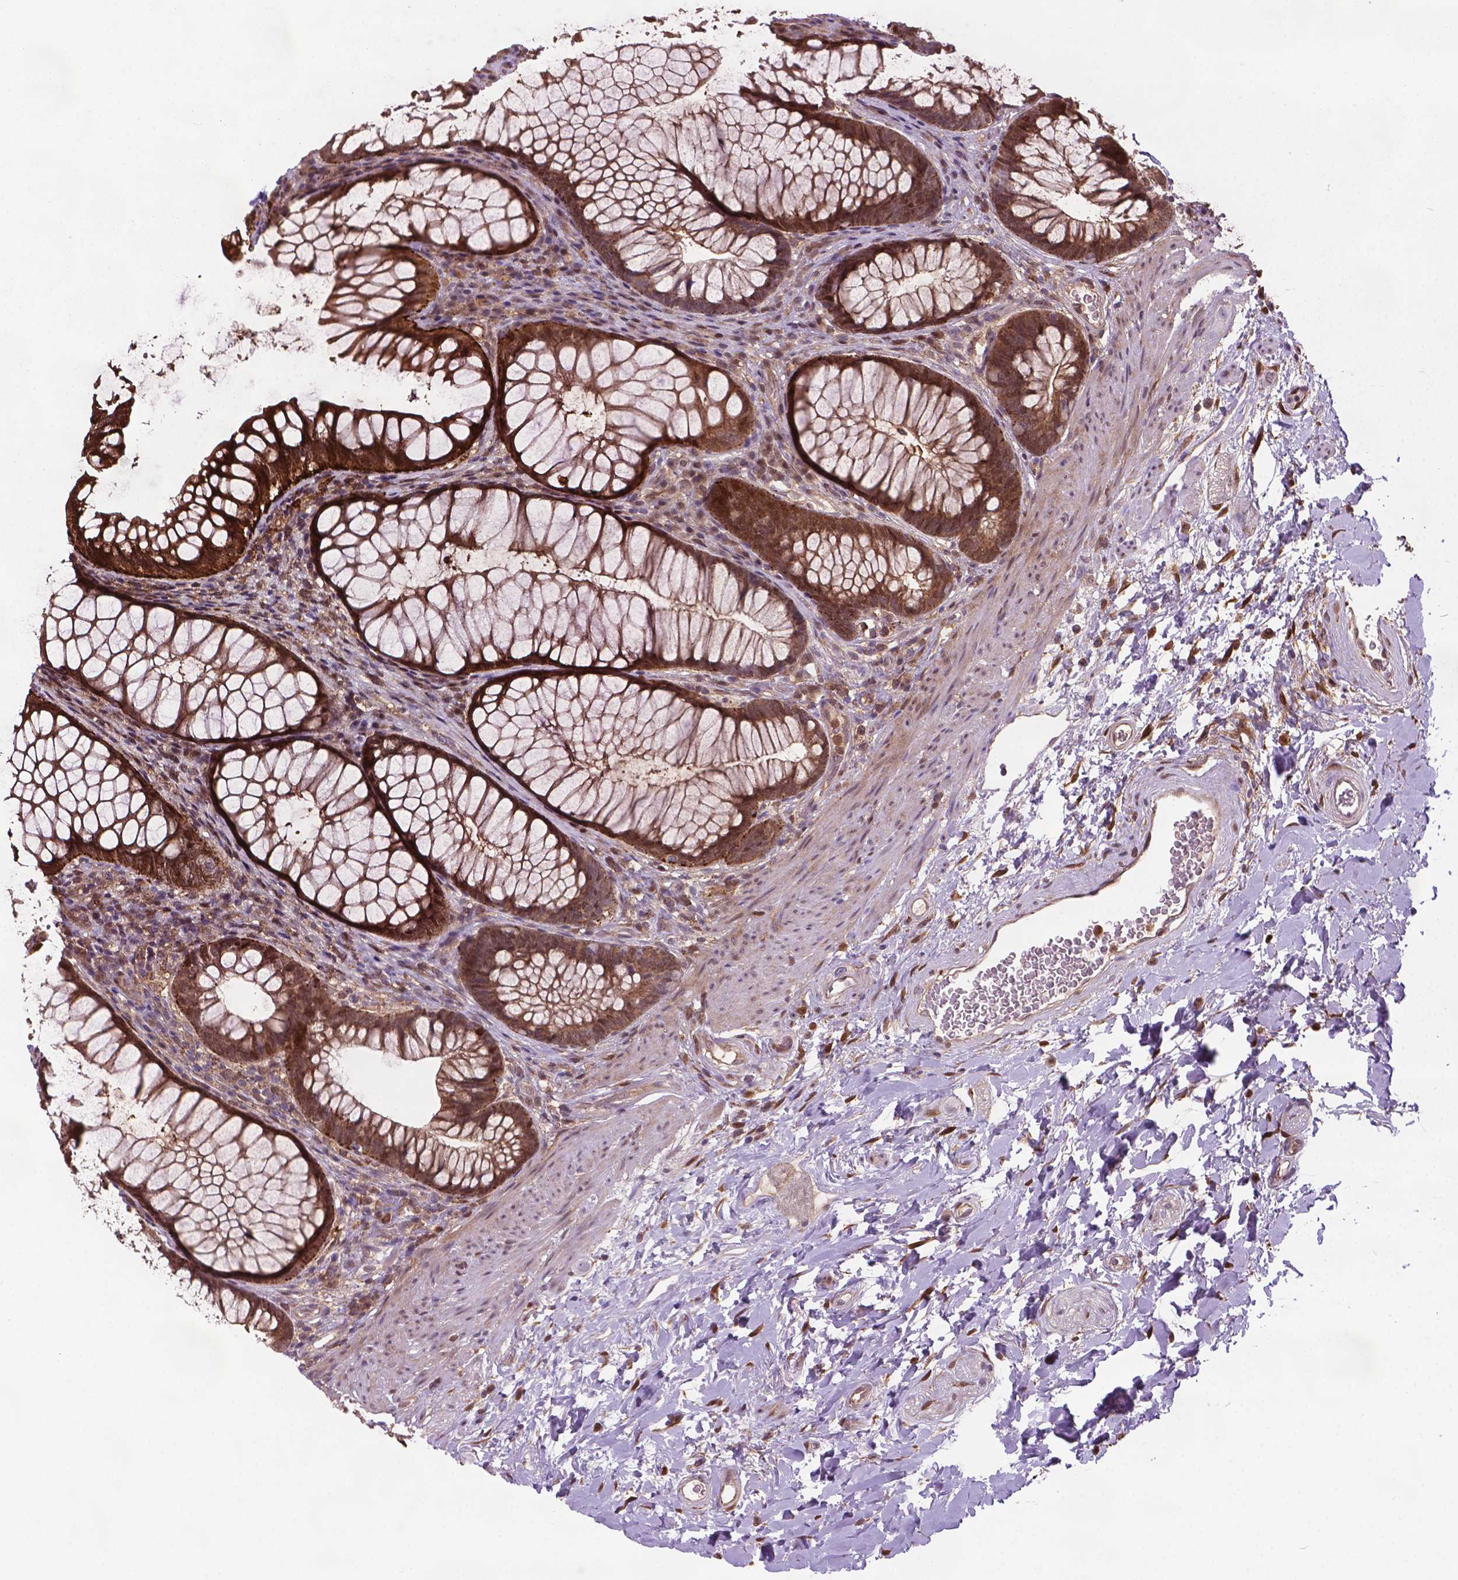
{"staining": {"intensity": "moderate", "quantity": ">75%", "location": "cytoplasmic/membranous,nuclear"}, "tissue": "rectum", "cell_type": "Glandular cells", "image_type": "normal", "snomed": [{"axis": "morphology", "description": "Normal tissue, NOS"}, {"axis": "topography", "description": "Smooth muscle"}, {"axis": "topography", "description": "Rectum"}], "caption": "Immunohistochemical staining of benign human rectum reveals moderate cytoplasmic/membranous,nuclear protein staining in approximately >75% of glandular cells. (IHC, brightfield microscopy, high magnification).", "gene": "PLIN3", "patient": {"sex": "male", "age": 53}}